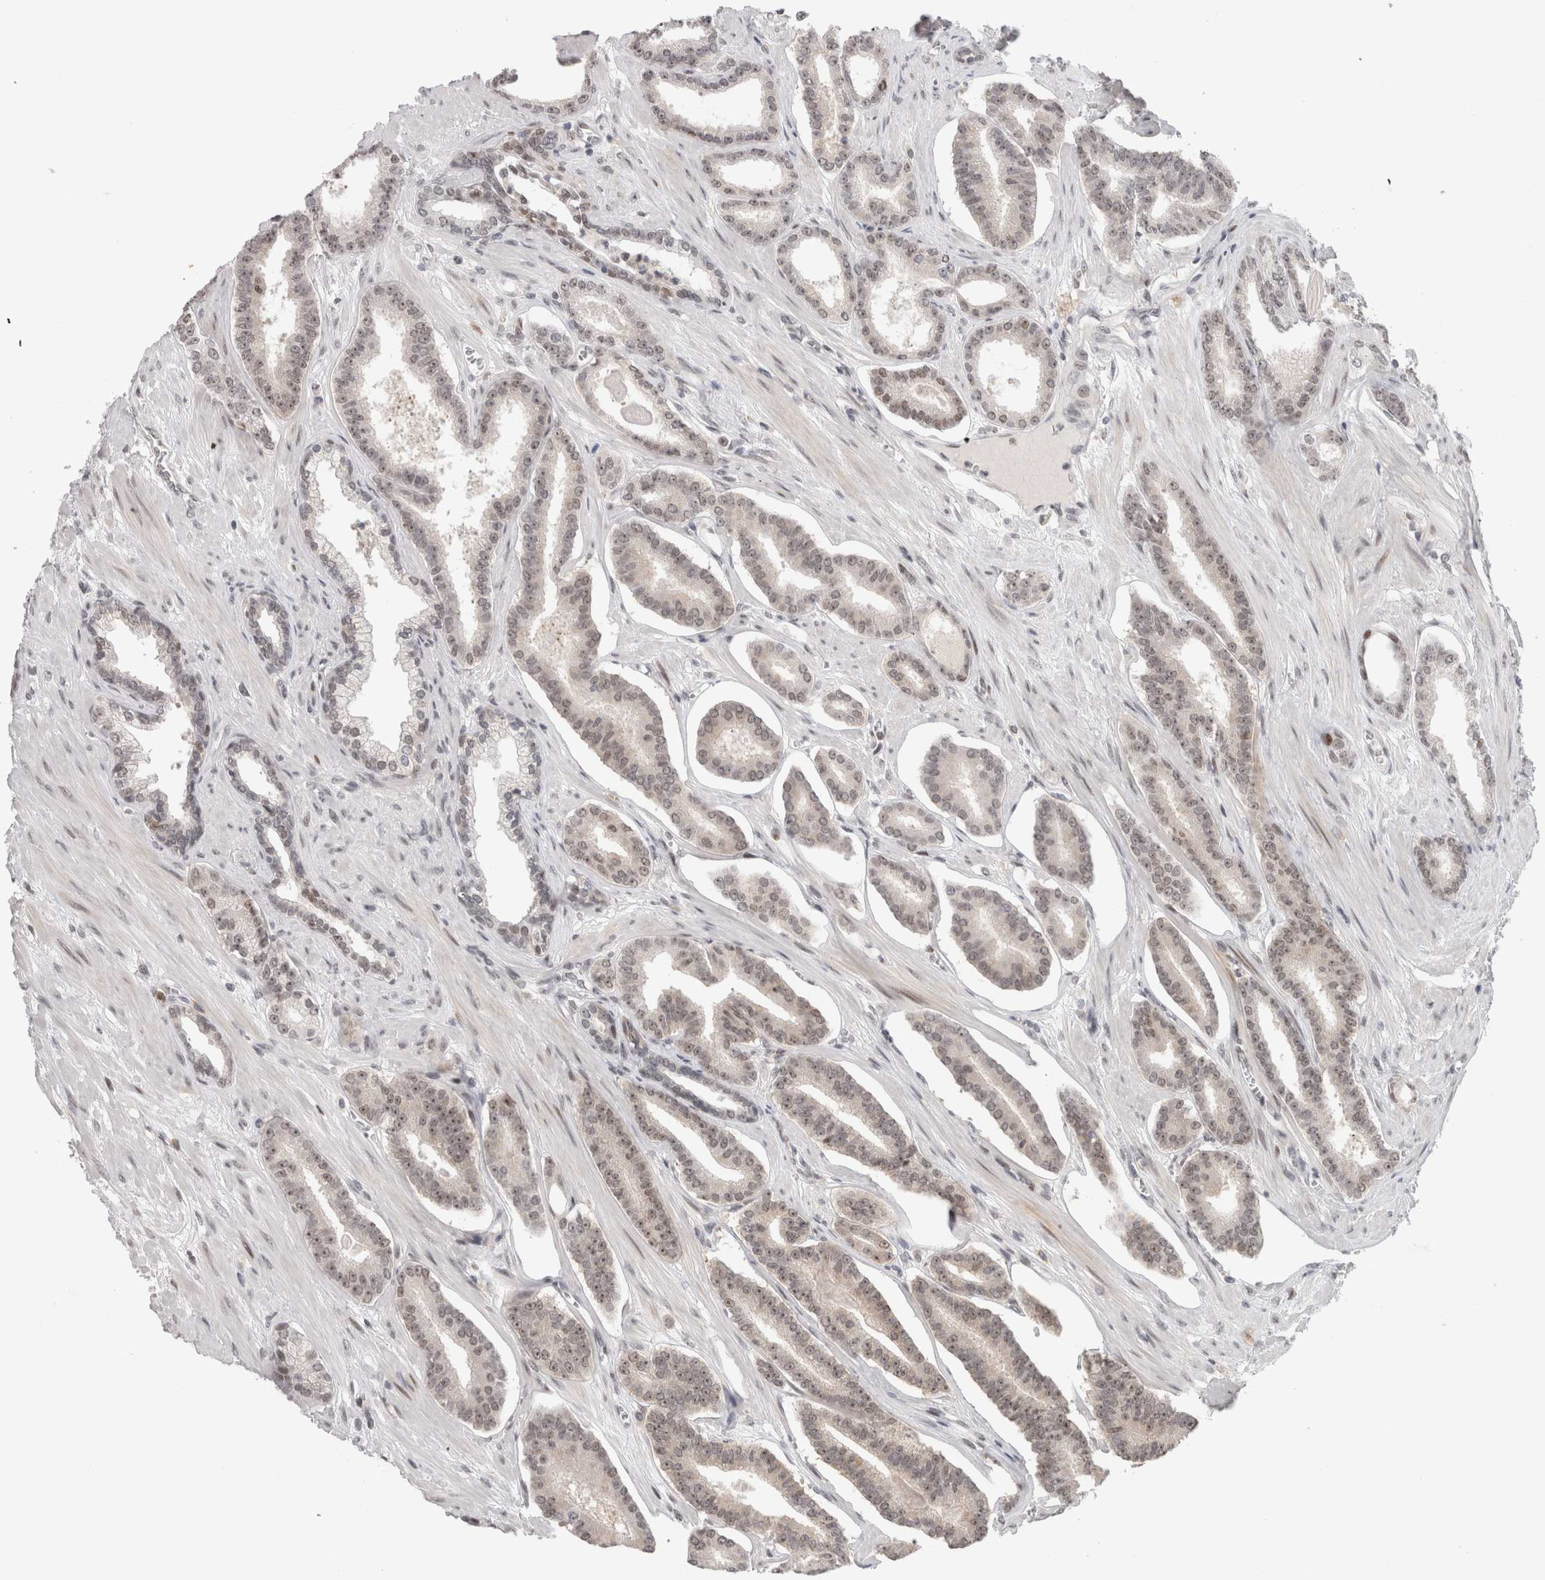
{"staining": {"intensity": "weak", "quantity": "<25%", "location": "nuclear"}, "tissue": "prostate cancer", "cell_type": "Tumor cells", "image_type": "cancer", "snomed": [{"axis": "morphology", "description": "Adenocarcinoma, Low grade"}, {"axis": "topography", "description": "Prostate"}], "caption": "Immunohistochemical staining of prostate cancer (adenocarcinoma (low-grade)) displays no significant expression in tumor cells. (DAB immunohistochemistry visualized using brightfield microscopy, high magnification).", "gene": "ZNF521", "patient": {"sex": "male", "age": 70}}